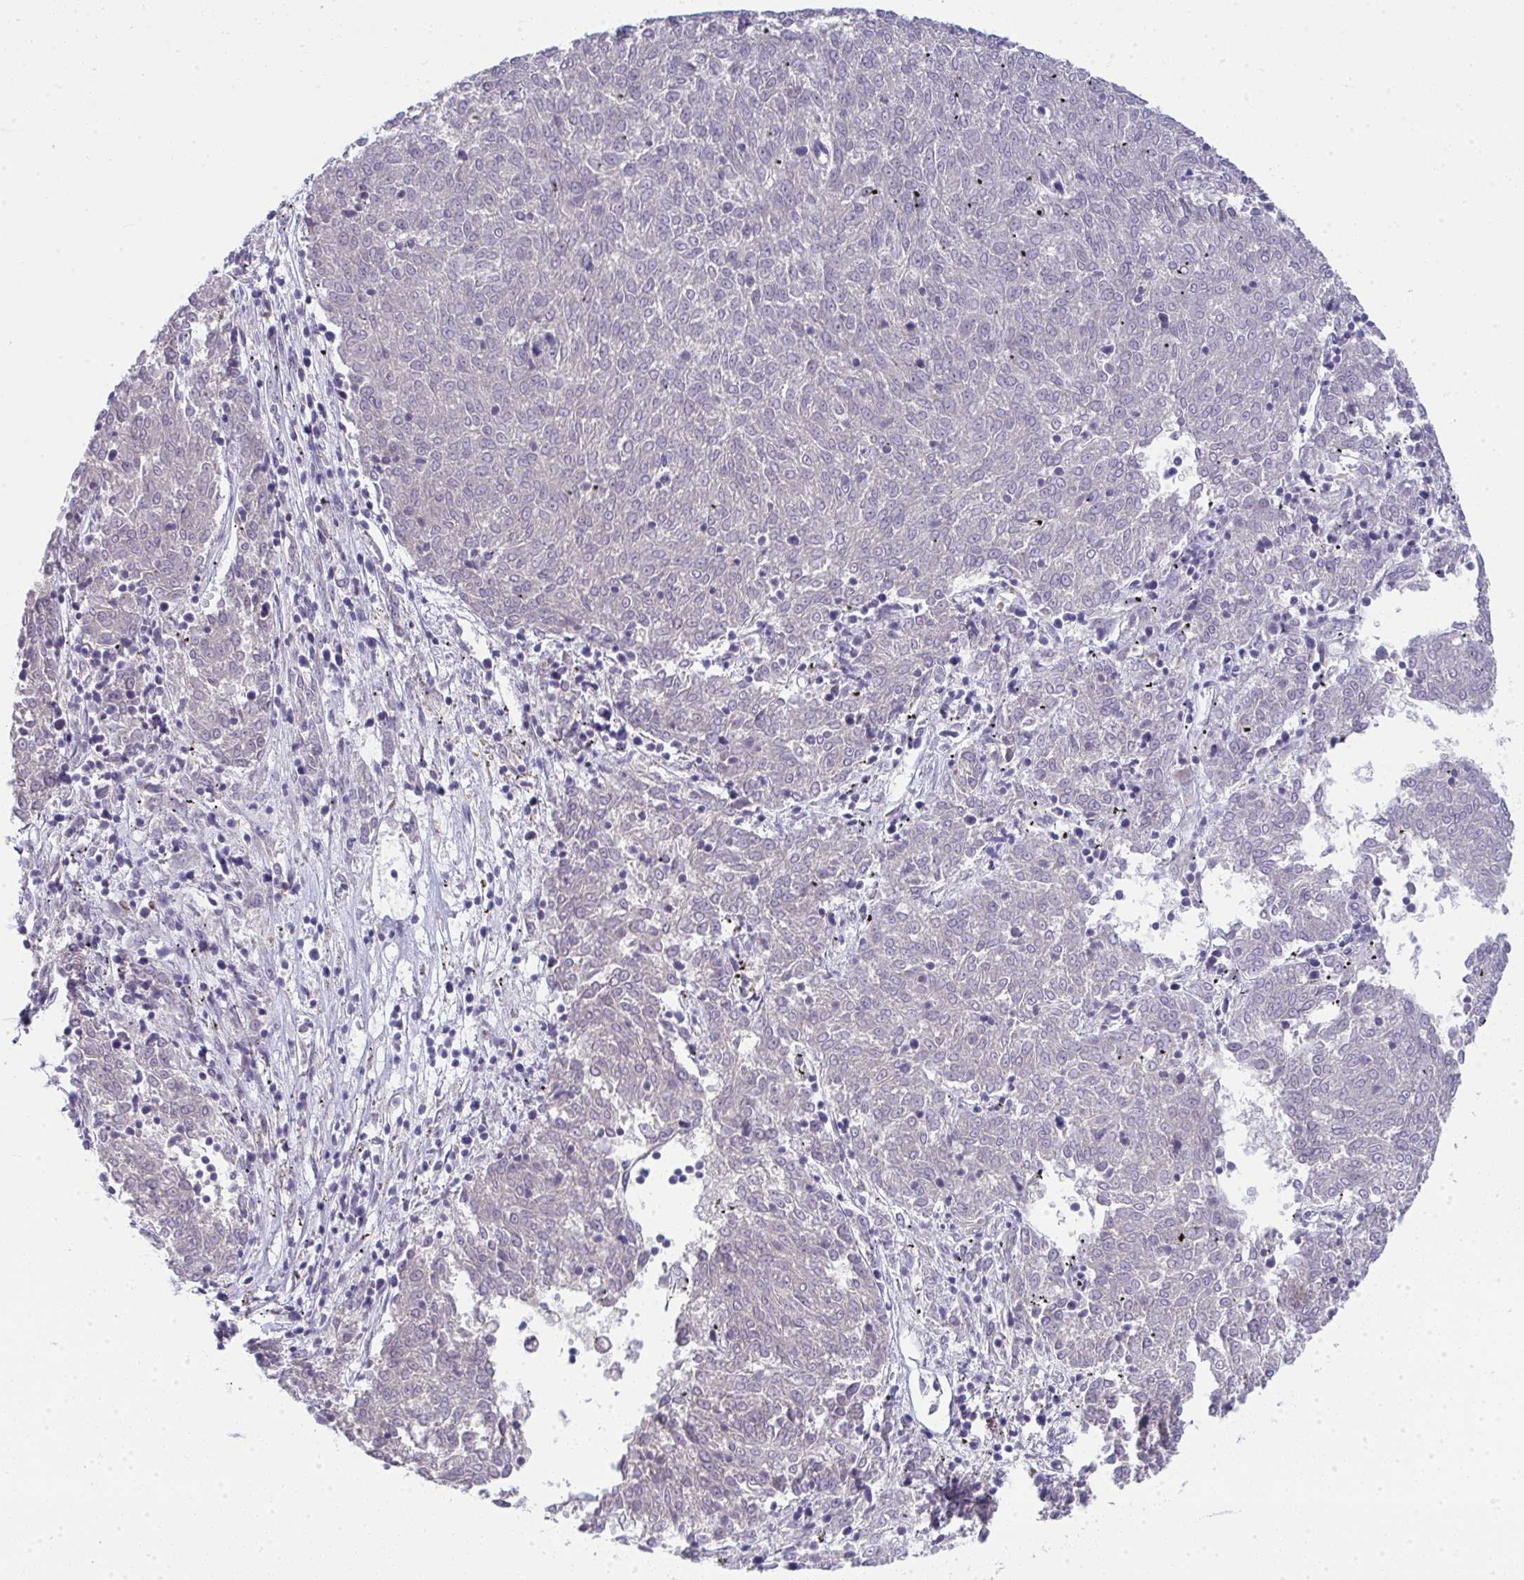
{"staining": {"intensity": "negative", "quantity": "none", "location": "none"}, "tissue": "melanoma", "cell_type": "Tumor cells", "image_type": "cancer", "snomed": [{"axis": "morphology", "description": "Malignant melanoma, NOS"}, {"axis": "topography", "description": "Skin"}], "caption": "DAB immunohistochemical staining of malignant melanoma shows no significant staining in tumor cells.", "gene": "GALNT16", "patient": {"sex": "female", "age": 72}}